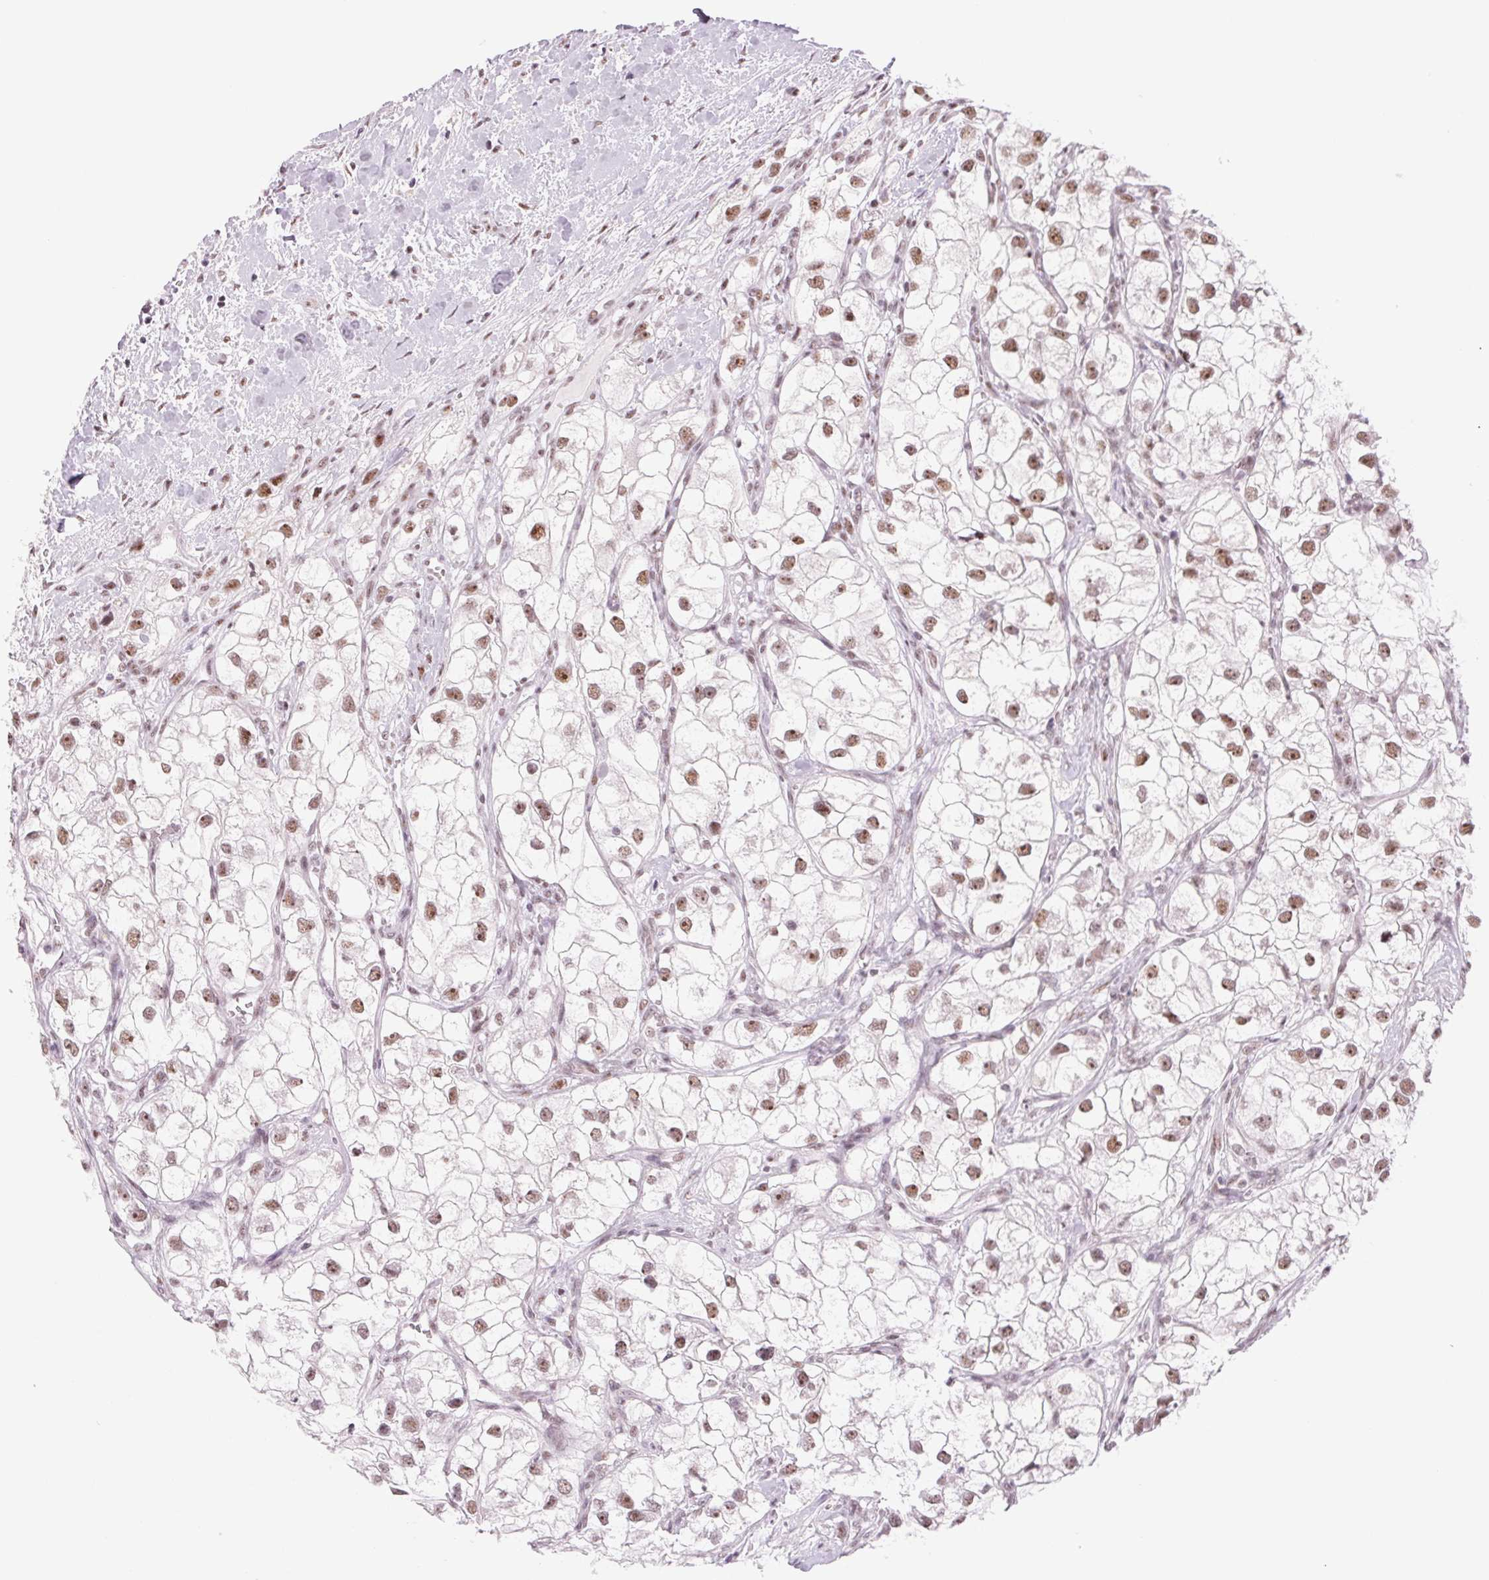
{"staining": {"intensity": "moderate", "quantity": ">75%", "location": "nuclear"}, "tissue": "renal cancer", "cell_type": "Tumor cells", "image_type": "cancer", "snomed": [{"axis": "morphology", "description": "Adenocarcinoma, NOS"}, {"axis": "topography", "description": "Kidney"}], "caption": "An IHC micrograph of tumor tissue is shown. Protein staining in brown labels moderate nuclear positivity in renal cancer within tumor cells.", "gene": "ZC3H14", "patient": {"sex": "male", "age": 59}}